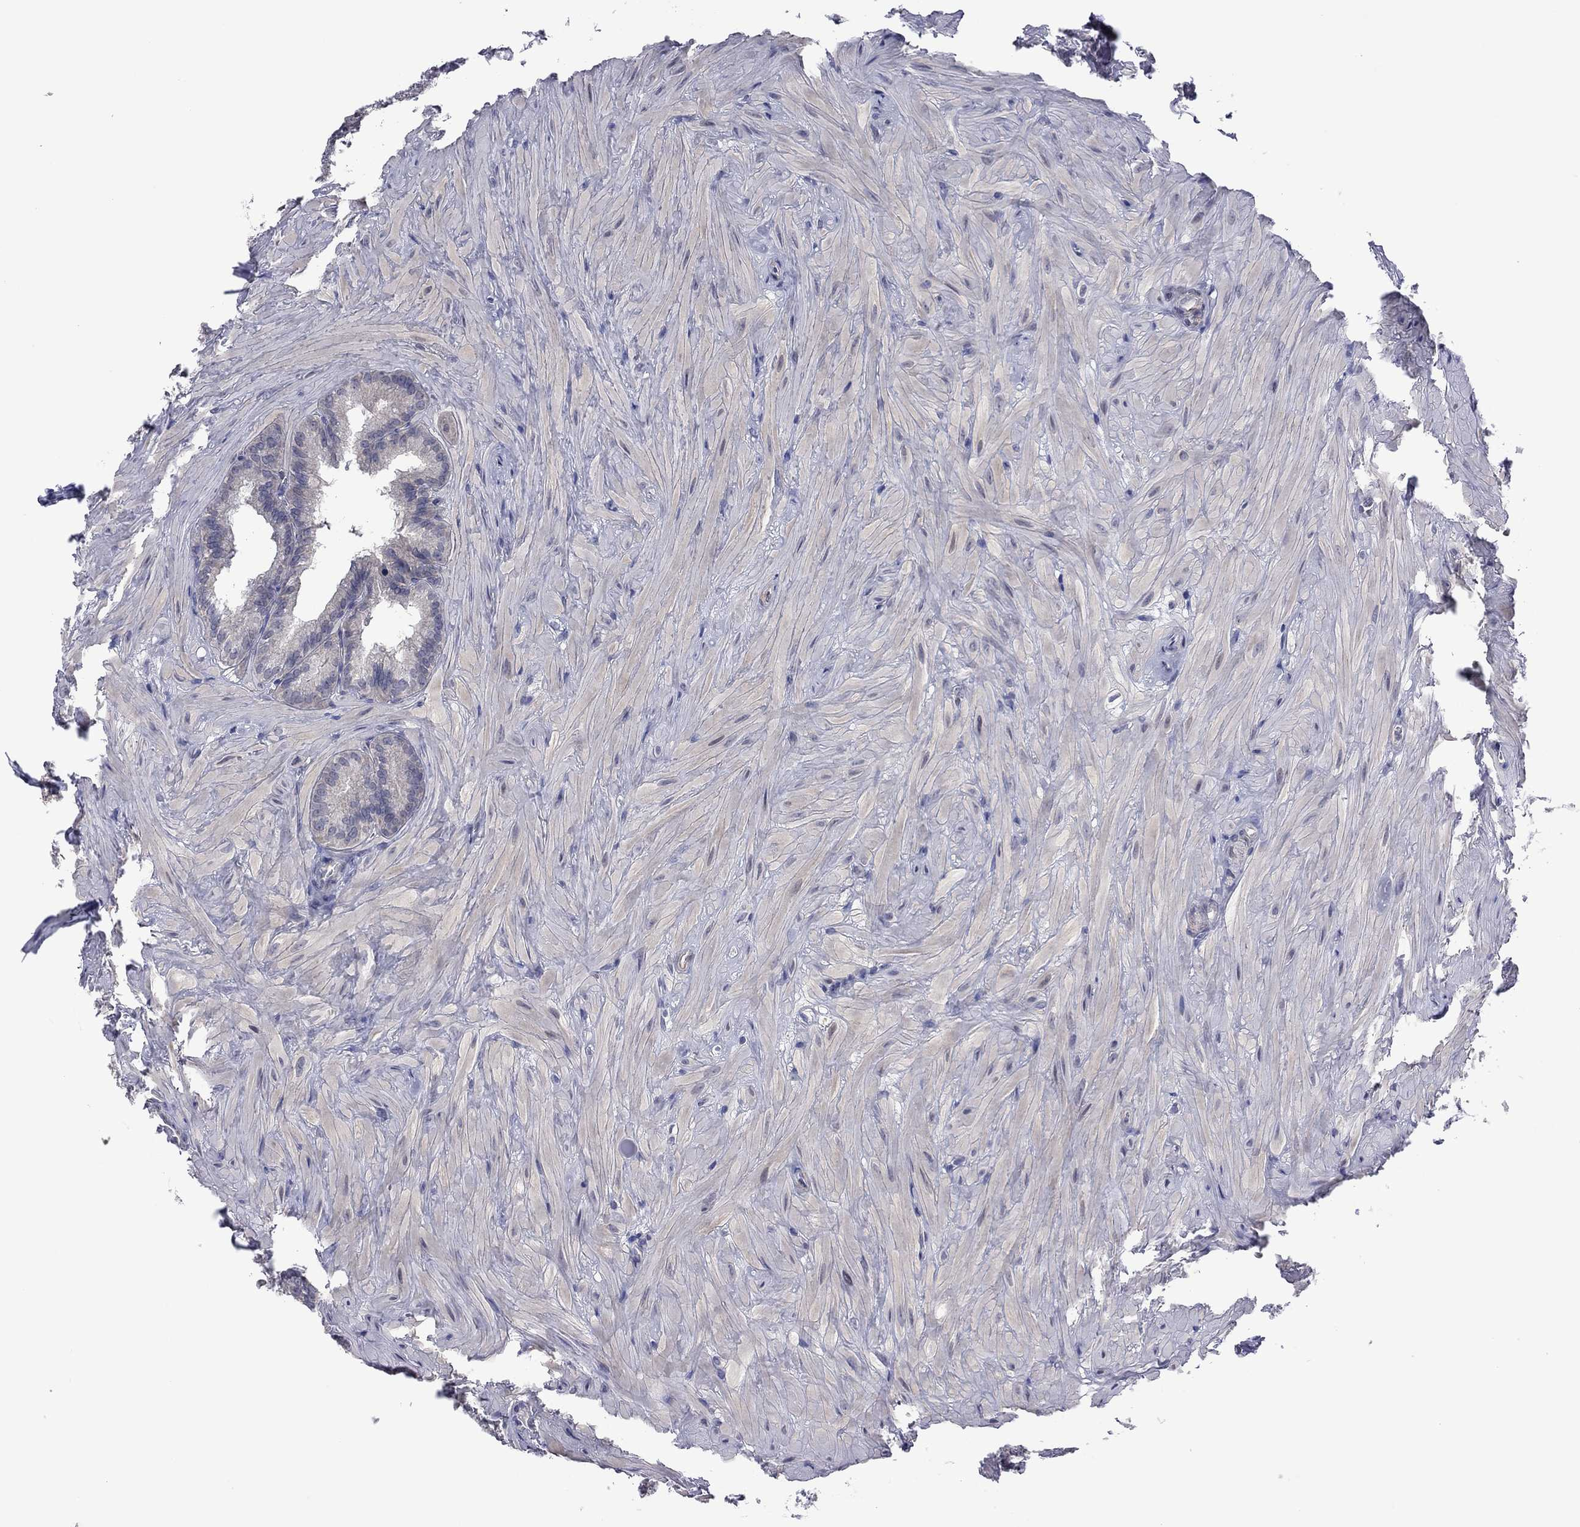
{"staining": {"intensity": "negative", "quantity": "none", "location": "none"}, "tissue": "seminal vesicle", "cell_type": "Glandular cells", "image_type": "normal", "snomed": [{"axis": "morphology", "description": "Normal tissue, NOS"}, {"axis": "topography", "description": "Seminal veicle"}], "caption": "The micrograph reveals no staining of glandular cells in unremarkable seminal vesicle. (IHC, brightfield microscopy, high magnification).", "gene": "POU5F2", "patient": {"sex": "male", "age": 37}}